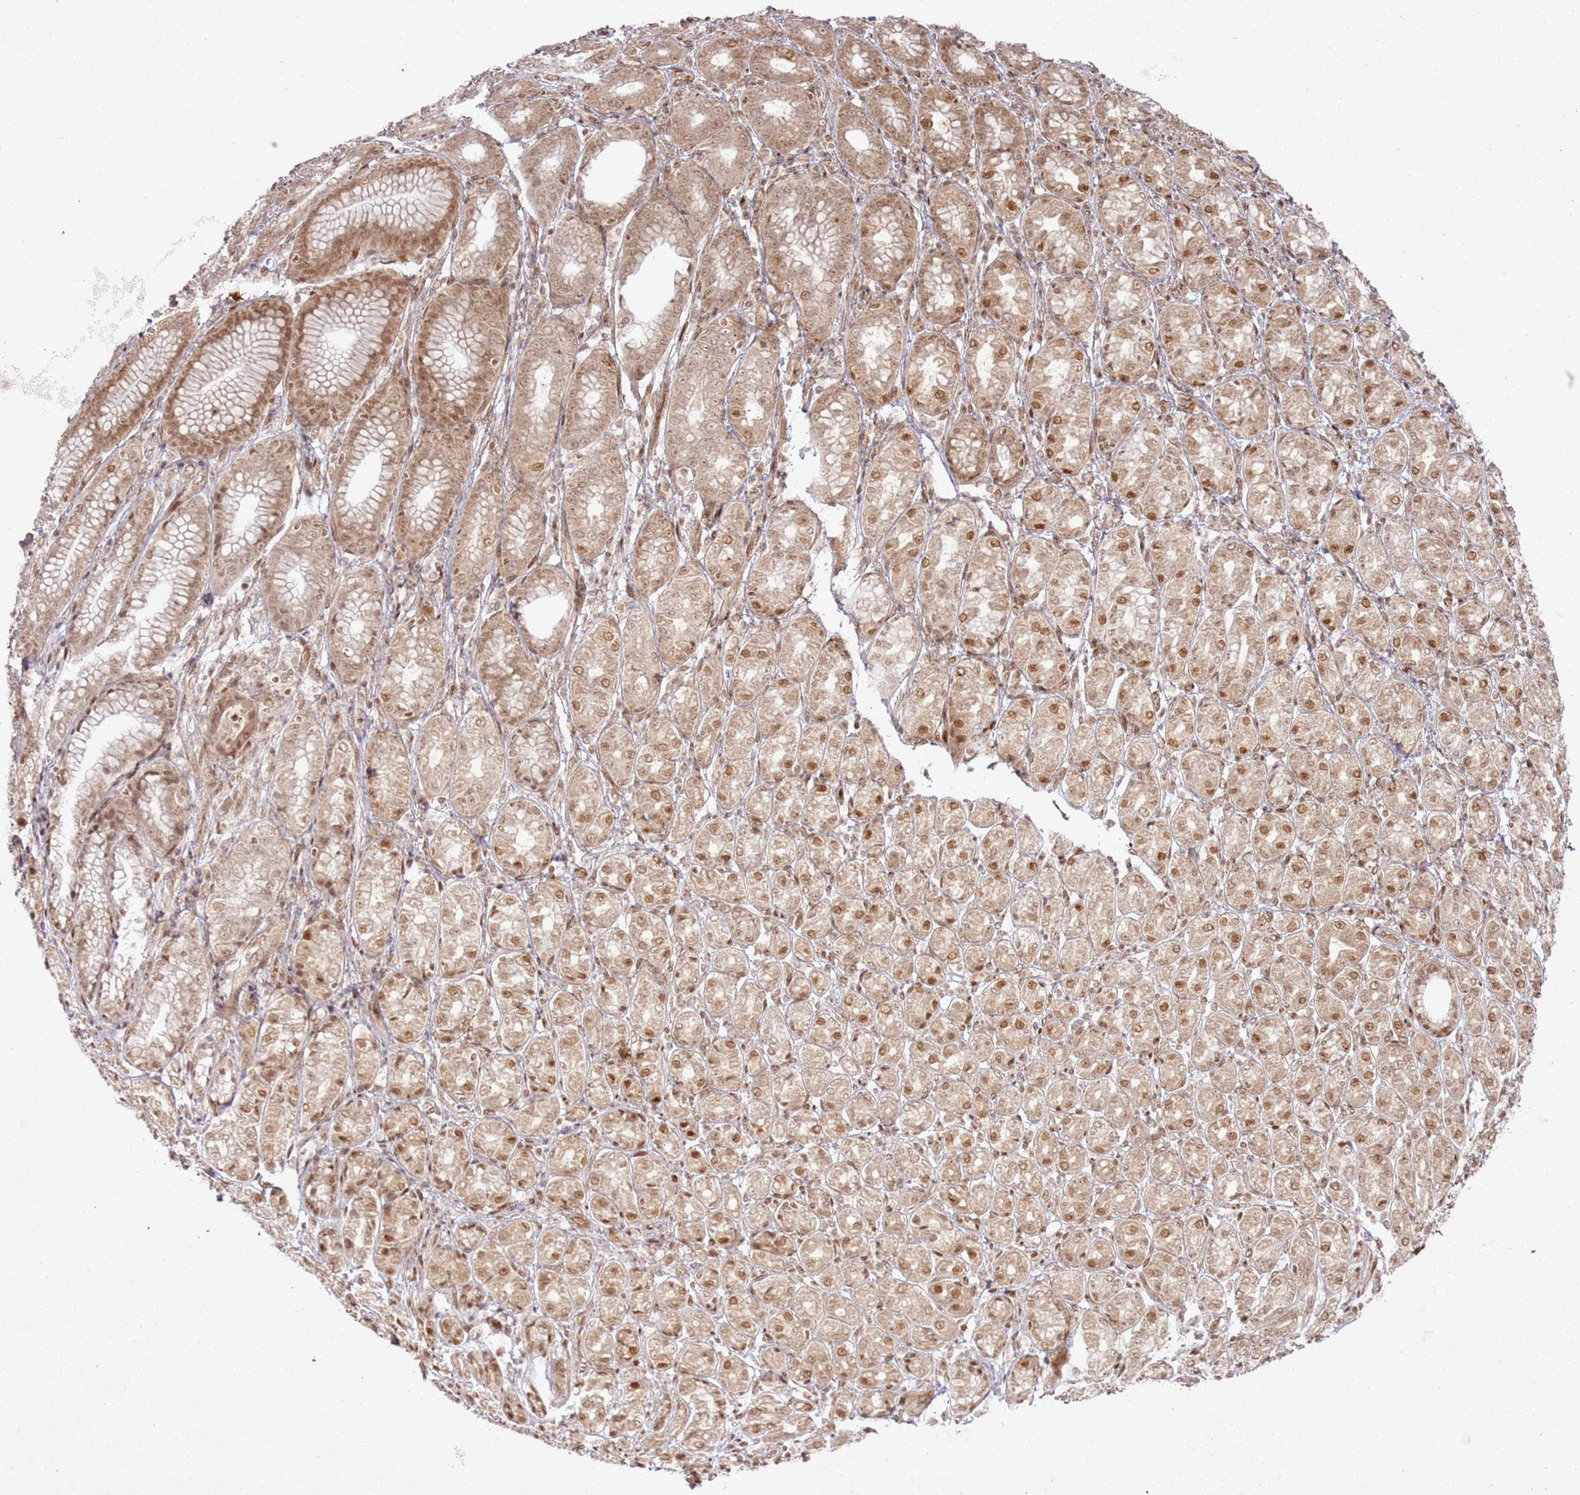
{"staining": {"intensity": "moderate", "quantity": ">75%", "location": "nuclear"}, "tissue": "stomach cancer", "cell_type": "Tumor cells", "image_type": "cancer", "snomed": [{"axis": "morphology", "description": "Adenocarcinoma, NOS"}, {"axis": "topography", "description": "Stomach"}], "caption": "Immunohistochemistry (DAB (3,3'-diaminobenzidine)) staining of stomach cancer (adenocarcinoma) exhibits moderate nuclear protein staining in approximately >75% of tumor cells. Ihc stains the protein of interest in brown and the nuclei are stained blue.", "gene": "KLHL36", "patient": {"sex": "female", "age": 79}}